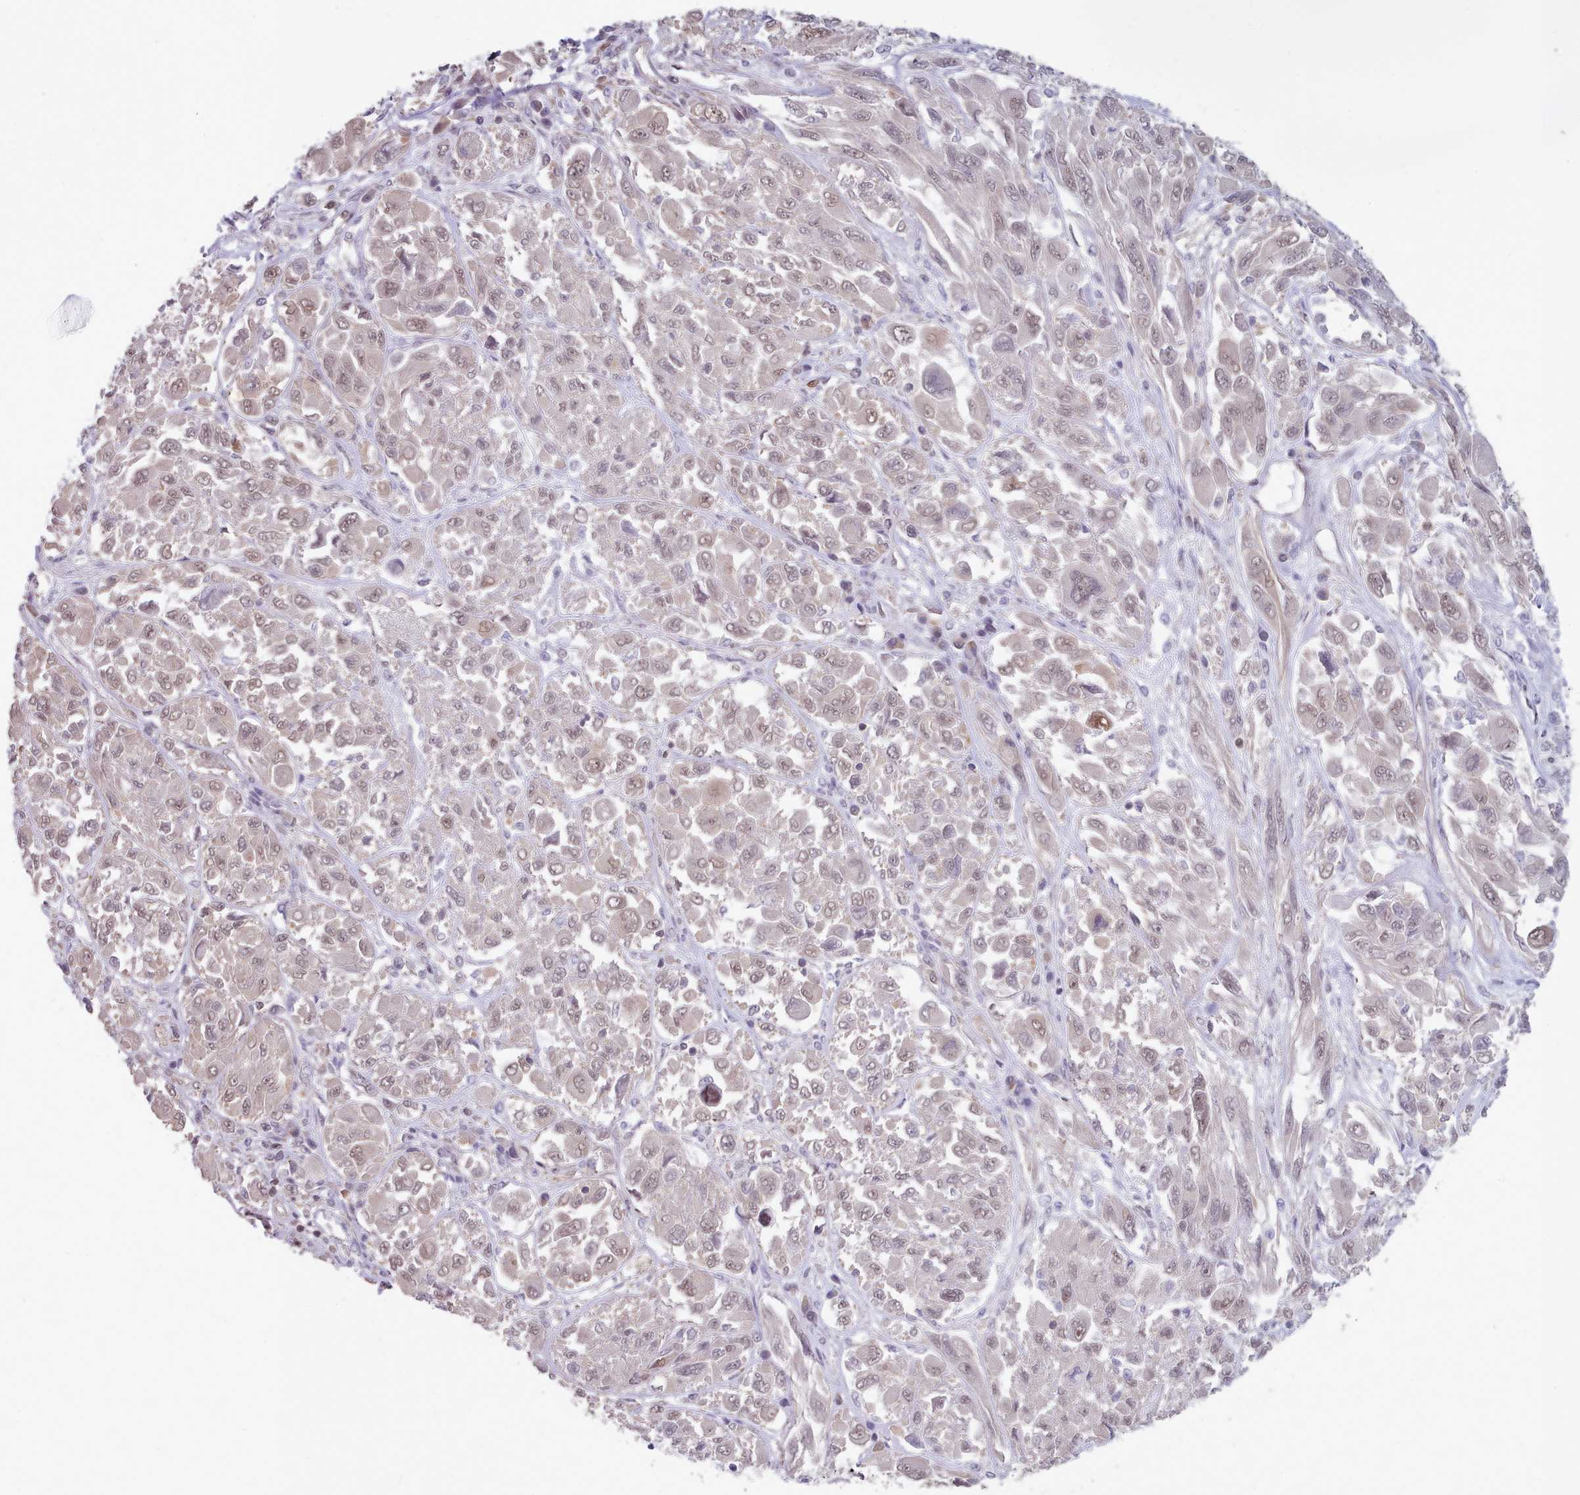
{"staining": {"intensity": "weak", "quantity": "<25%", "location": "nuclear"}, "tissue": "melanoma", "cell_type": "Tumor cells", "image_type": "cancer", "snomed": [{"axis": "morphology", "description": "Malignant melanoma, NOS"}, {"axis": "topography", "description": "Skin"}], "caption": "An immunohistochemistry (IHC) micrograph of melanoma is shown. There is no staining in tumor cells of melanoma. (Immunohistochemistry (ihc), brightfield microscopy, high magnification).", "gene": "CES3", "patient": {"sex": "female", "age": 91}}